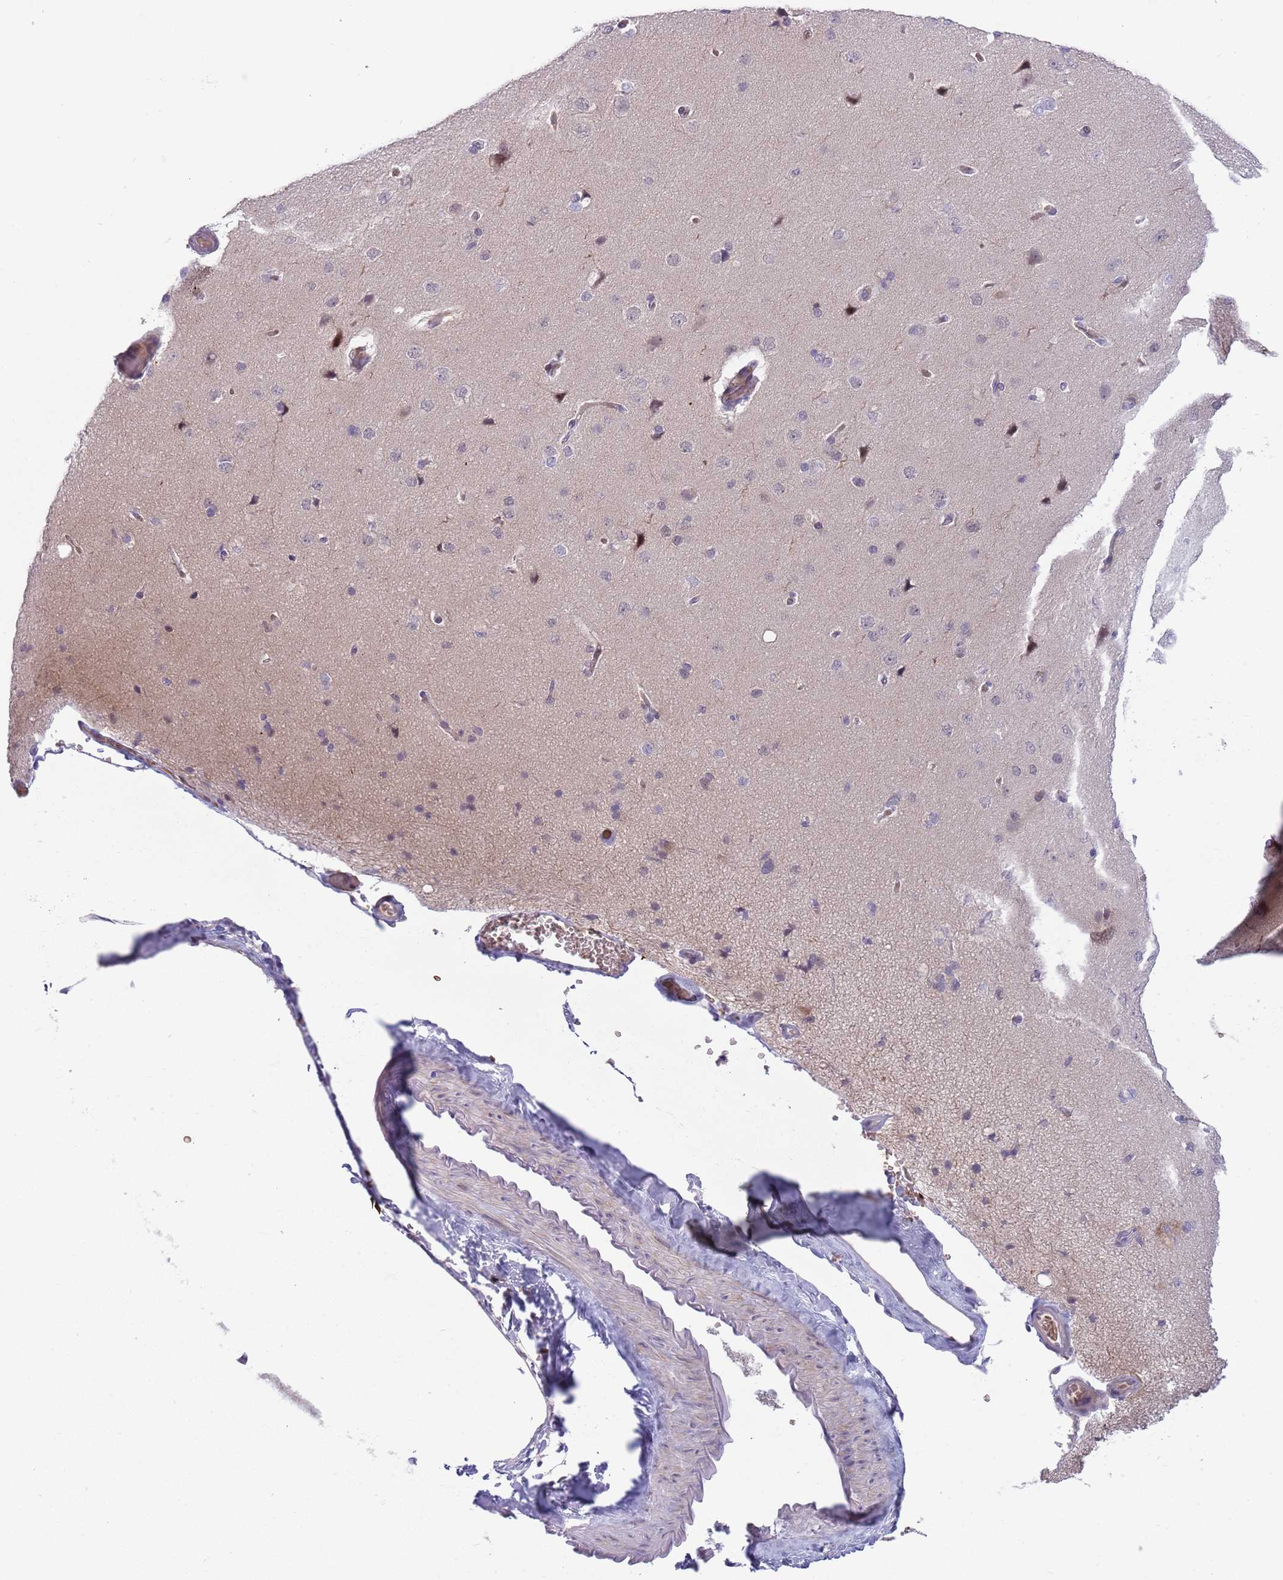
{"staining": {"intensity": "negative", "quantity": "none", "location": "none"}, "tissue": "cerebral cortex", "cell_type": "Endothelial cells", "image_type": "normal", "snomed": [{"axis": "morphology", "description": "Normal tissue, NOS"}, {"axis": "topography", "description": "Cerebral cortex"}], "caption": "This is an immunohistochemistry image of normal cerebral cortex. There is no staining in endothelial cells.", "gene": "LYPD6B", "patient": {"sex": "male", "age": 62}}